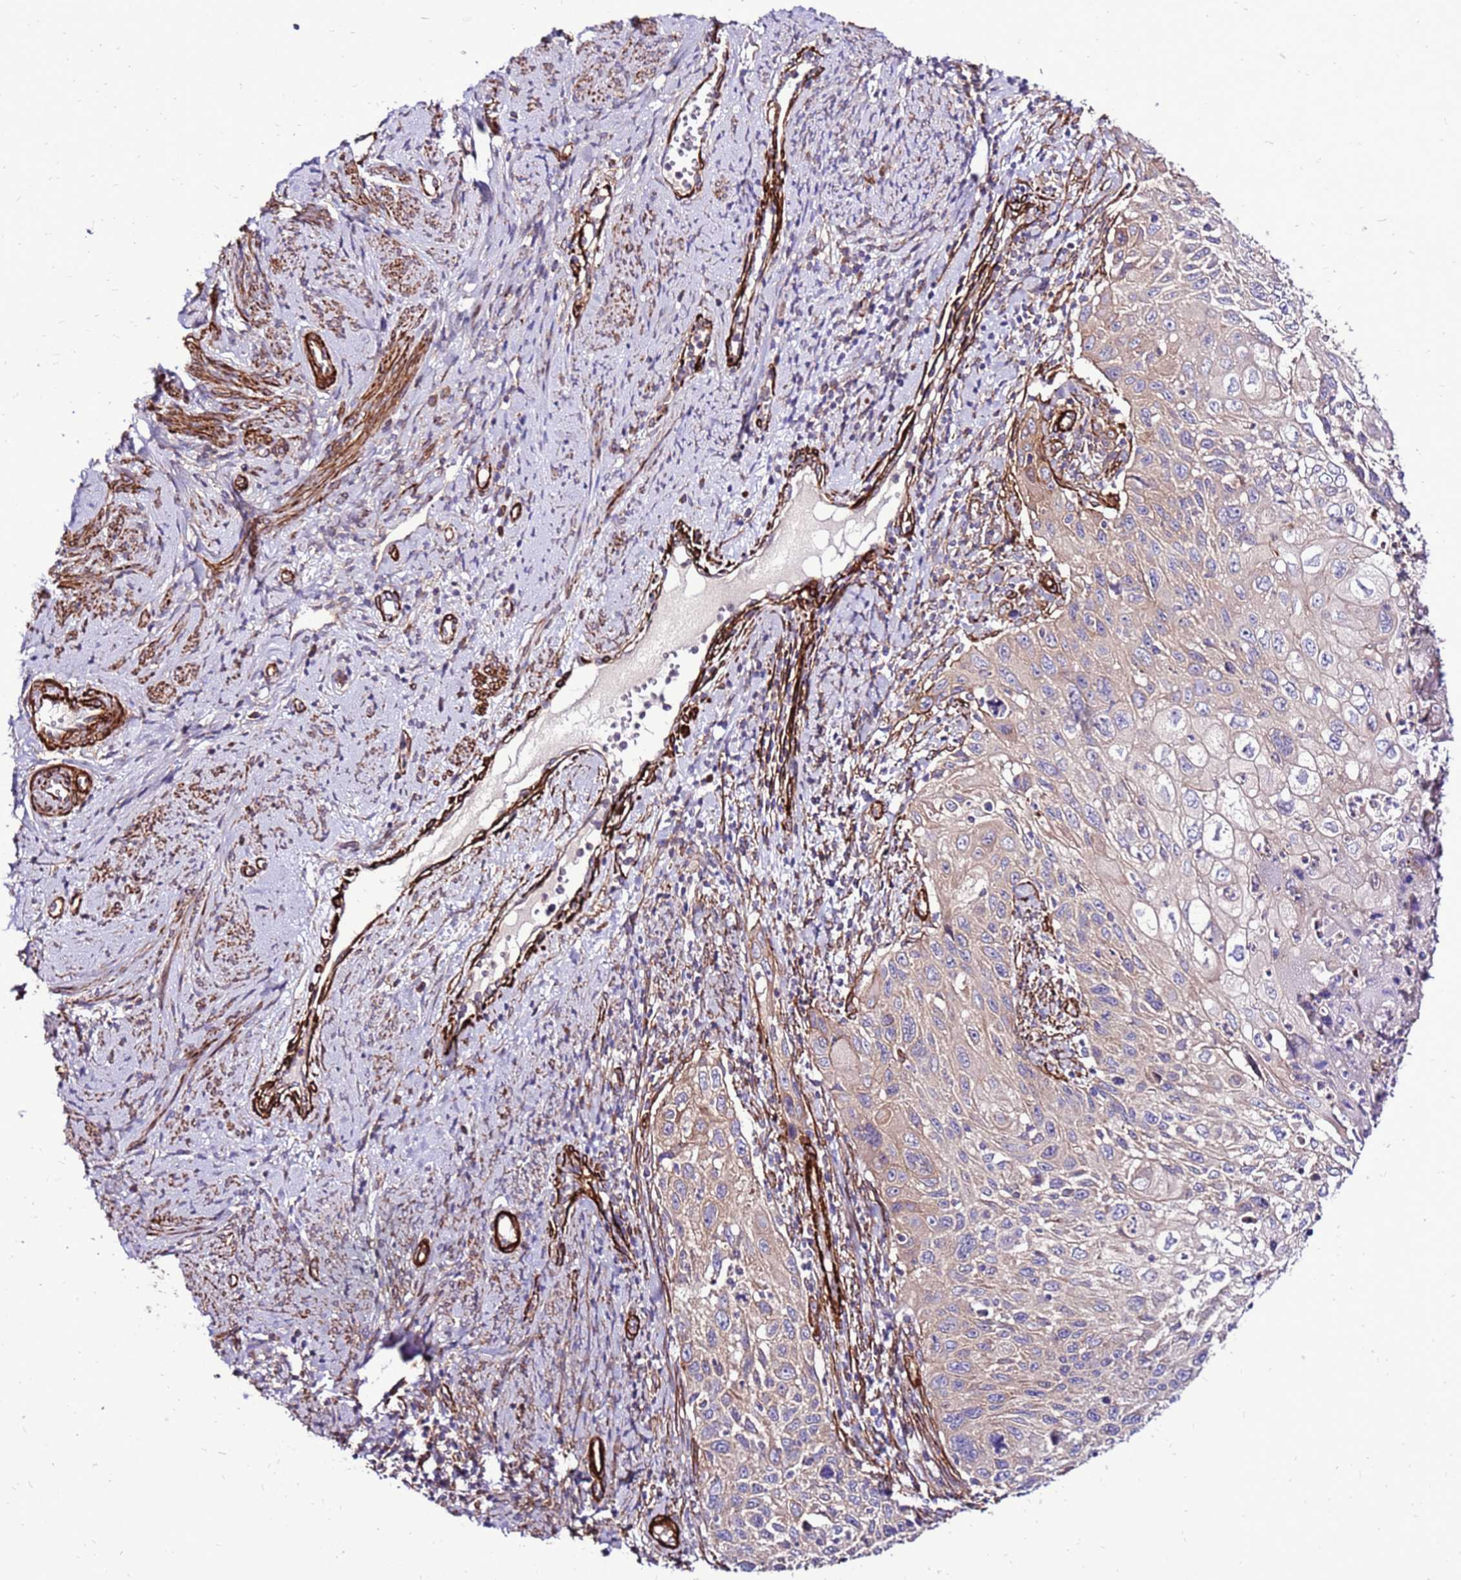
{"staining": {"intensity": "weak", "quantity": "<25%", "location": "cytoplasmic/membranous"}, "tissue": "cervical cancer", "cell_type": "Tumor cells", "image_type": "cancer", "snomed": [{"axis": "morphology", "description": "Squamous cell carcinoma, NOS"}, {"axis": "topography", "description": "Cervix"}], "caption": "High power microscopy micrograph of an immunohistochemistry image of squamous cell carcinoma (cervical), revealing no significant positivity in tumor cells.", "gene": "EI24", "patient": {"sex": "female", "age": 70}}